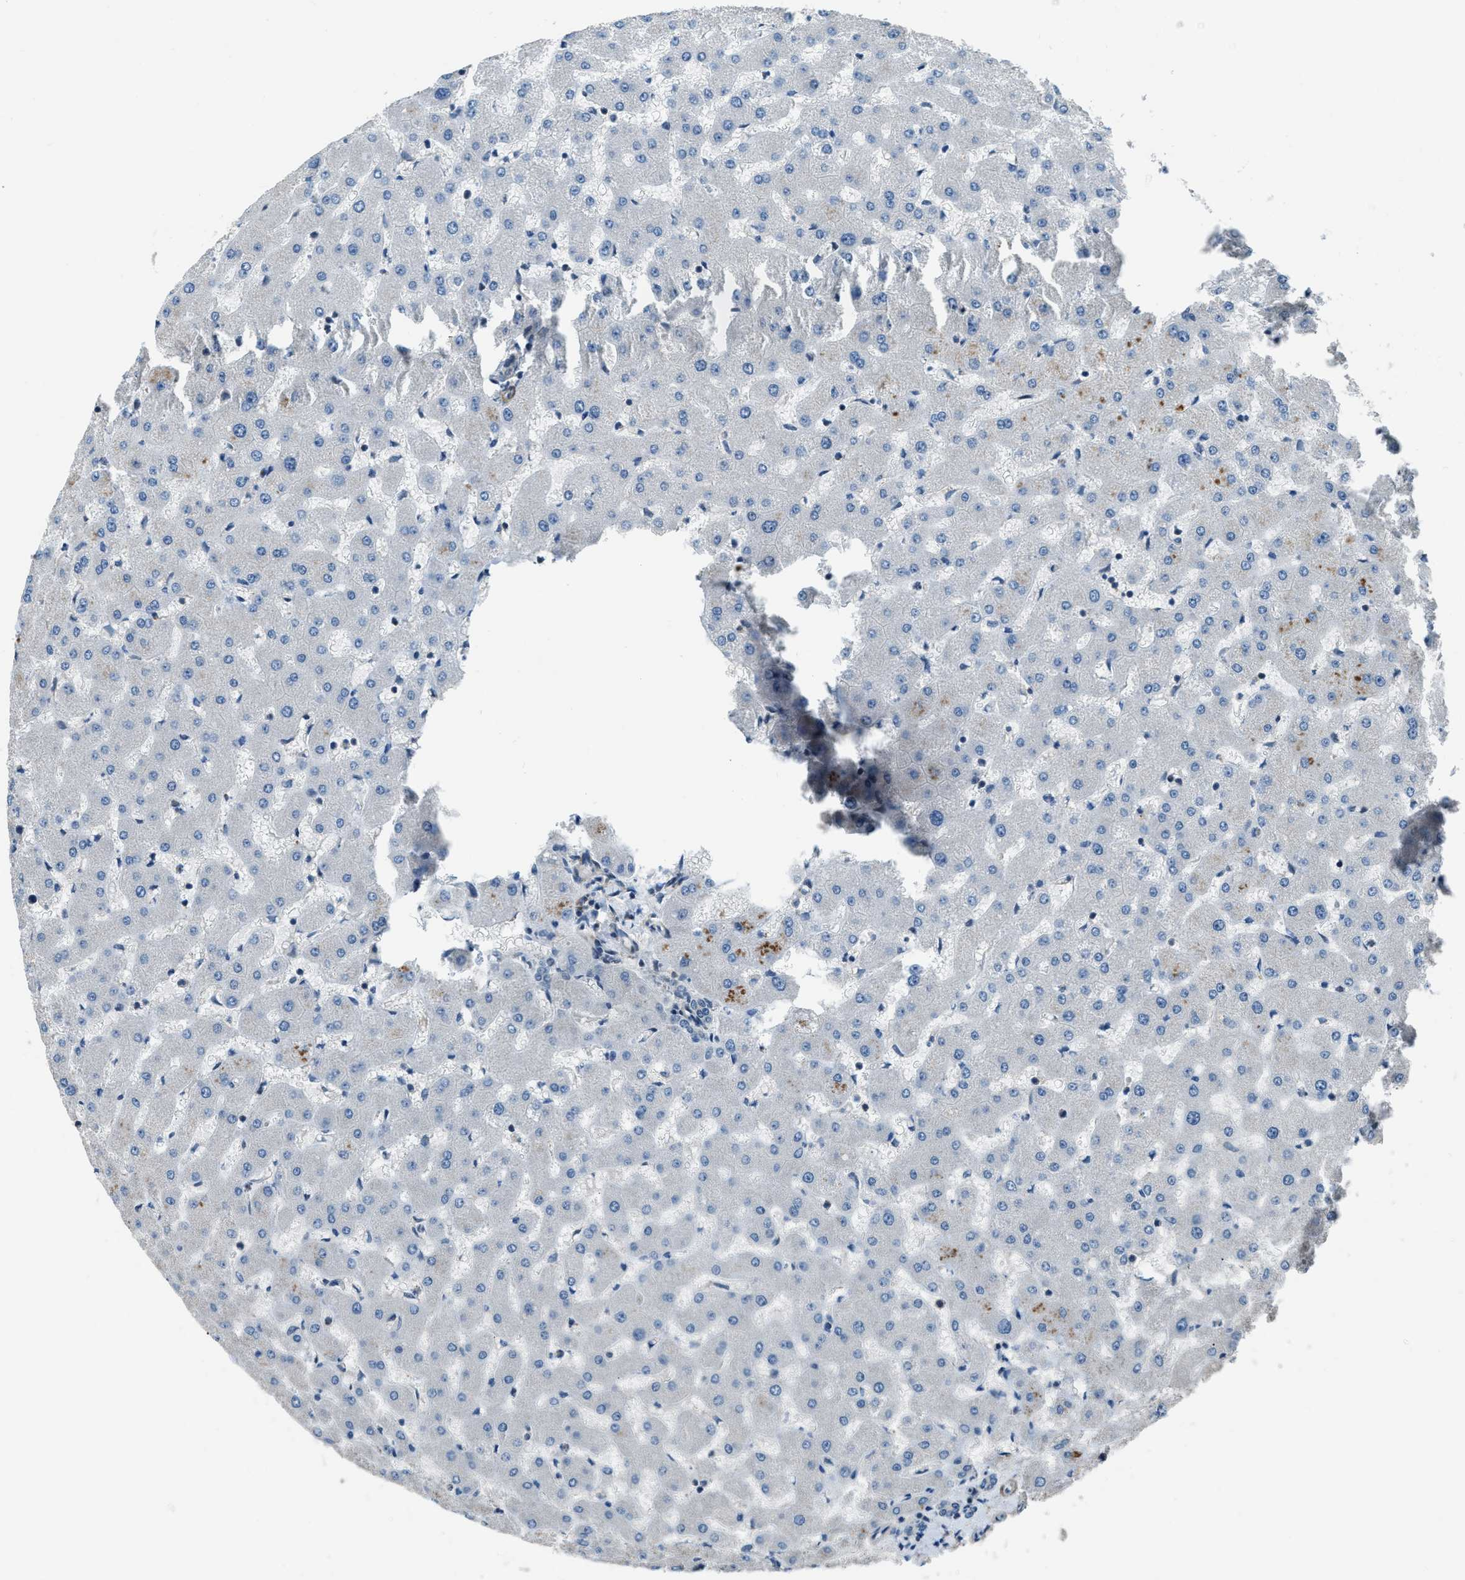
{"staining": {"intensity": "negative", "quantity": "none", "location": "none"}, "tissue": "liver", "cell_type": "Cholangiocytes", "image_type": "normal", "snomed": [{"axis": "morphology", "description": "Normal tissue, NOS"}, {"axis": "topography", "description": "Liver"}], "caption": "High magnification brightfield microscopy of benign liver stained with DAB (brown) and counterstained with hematoxylin (blue): cholangiocytes show no significant staining. Nuclei are stained in blue.", "gene": "NUDCD3", "patient": {"sex": "female", "age": 63}}